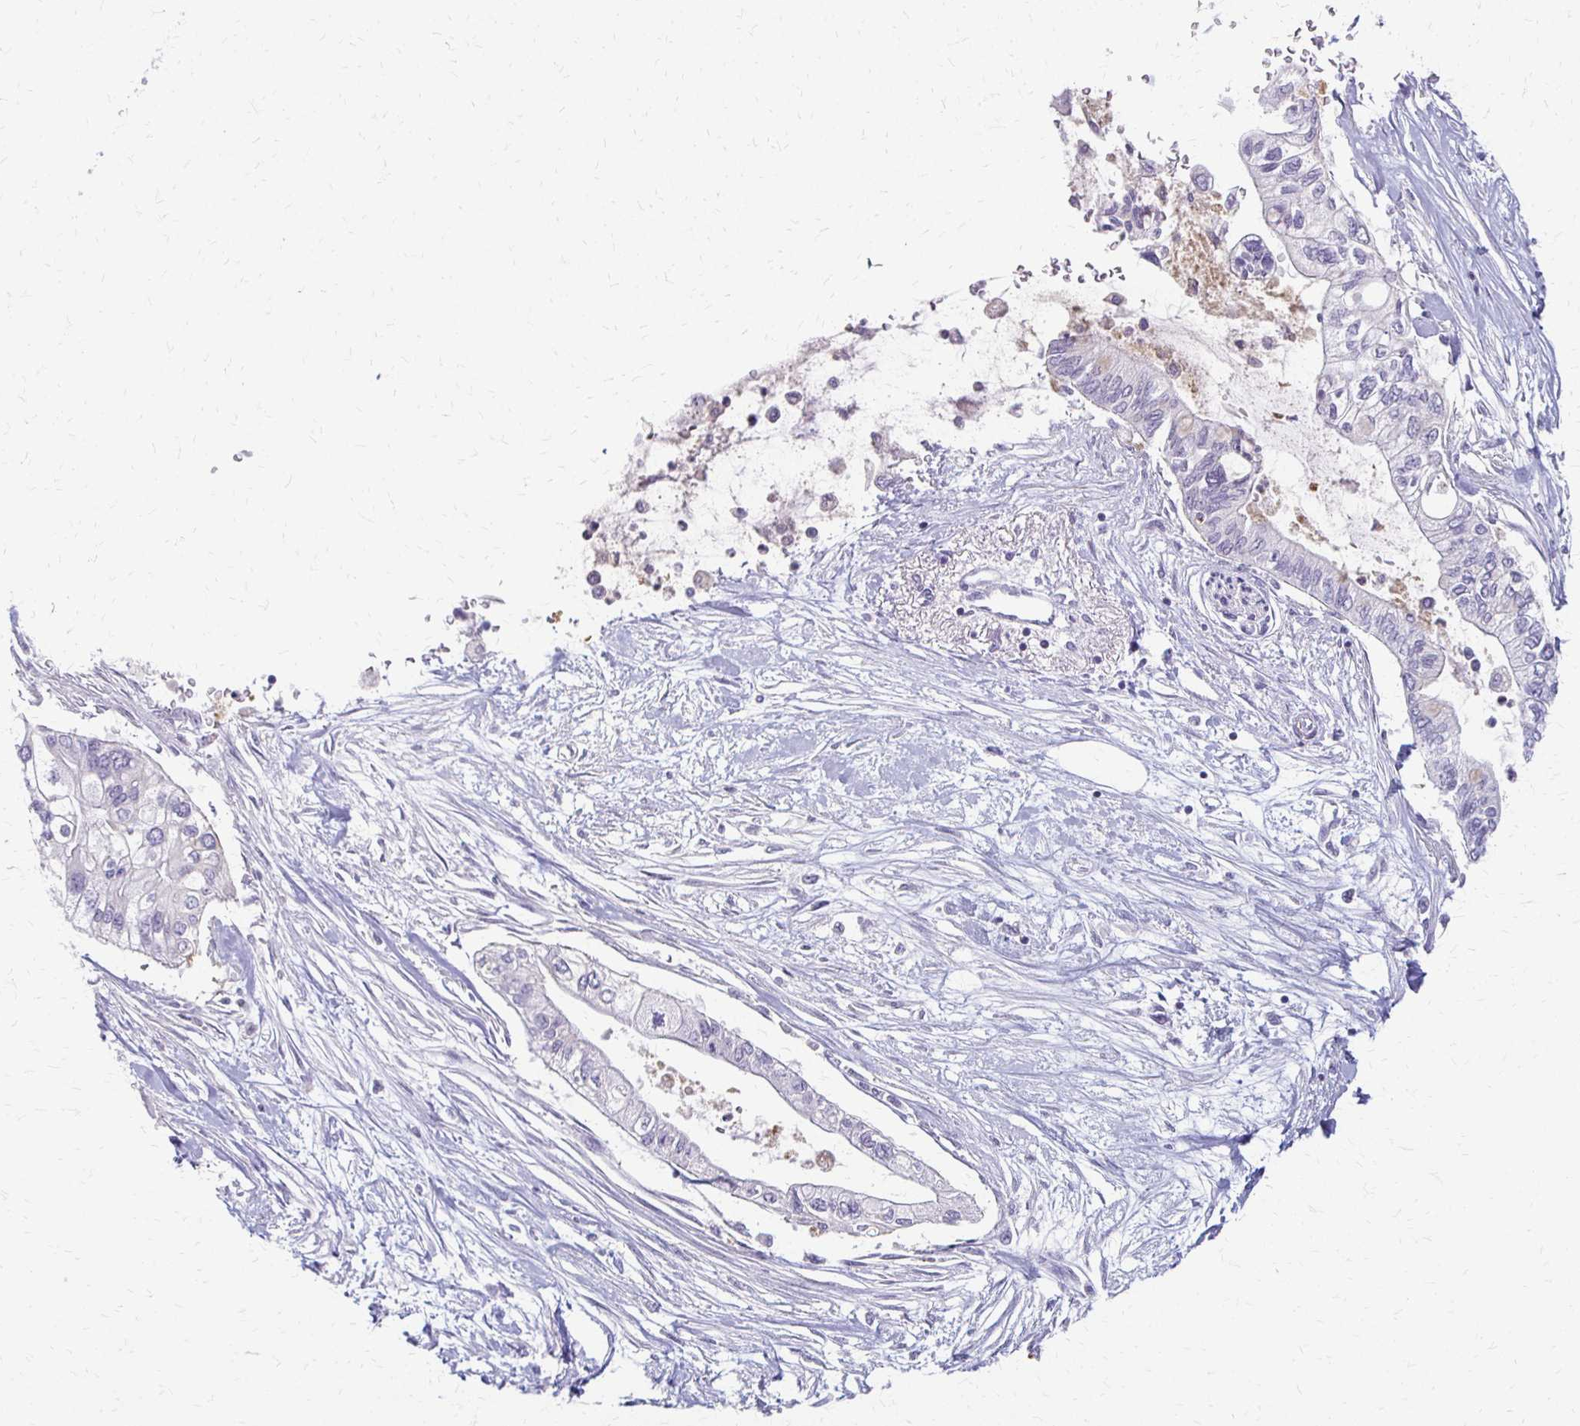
{"staining": {"intensity": "negative", "quantity": "none", "location": "none"}, "tissue": "pancreatic cancer", "cell_type": "Tumor cells", "image_type": "cancer", "snomed": [{"axis": "morphology", "description": "Adenocarcinoma, NOS"}, {"axis": "topography", "description": "Pancreas"}], "caption": "Immunohistochemistry of pancreatic adenocarcinoma demonstrates no expression in tumor cells.", "gene": "ACP5", "patient": {"sex": "female", "age": 77}}